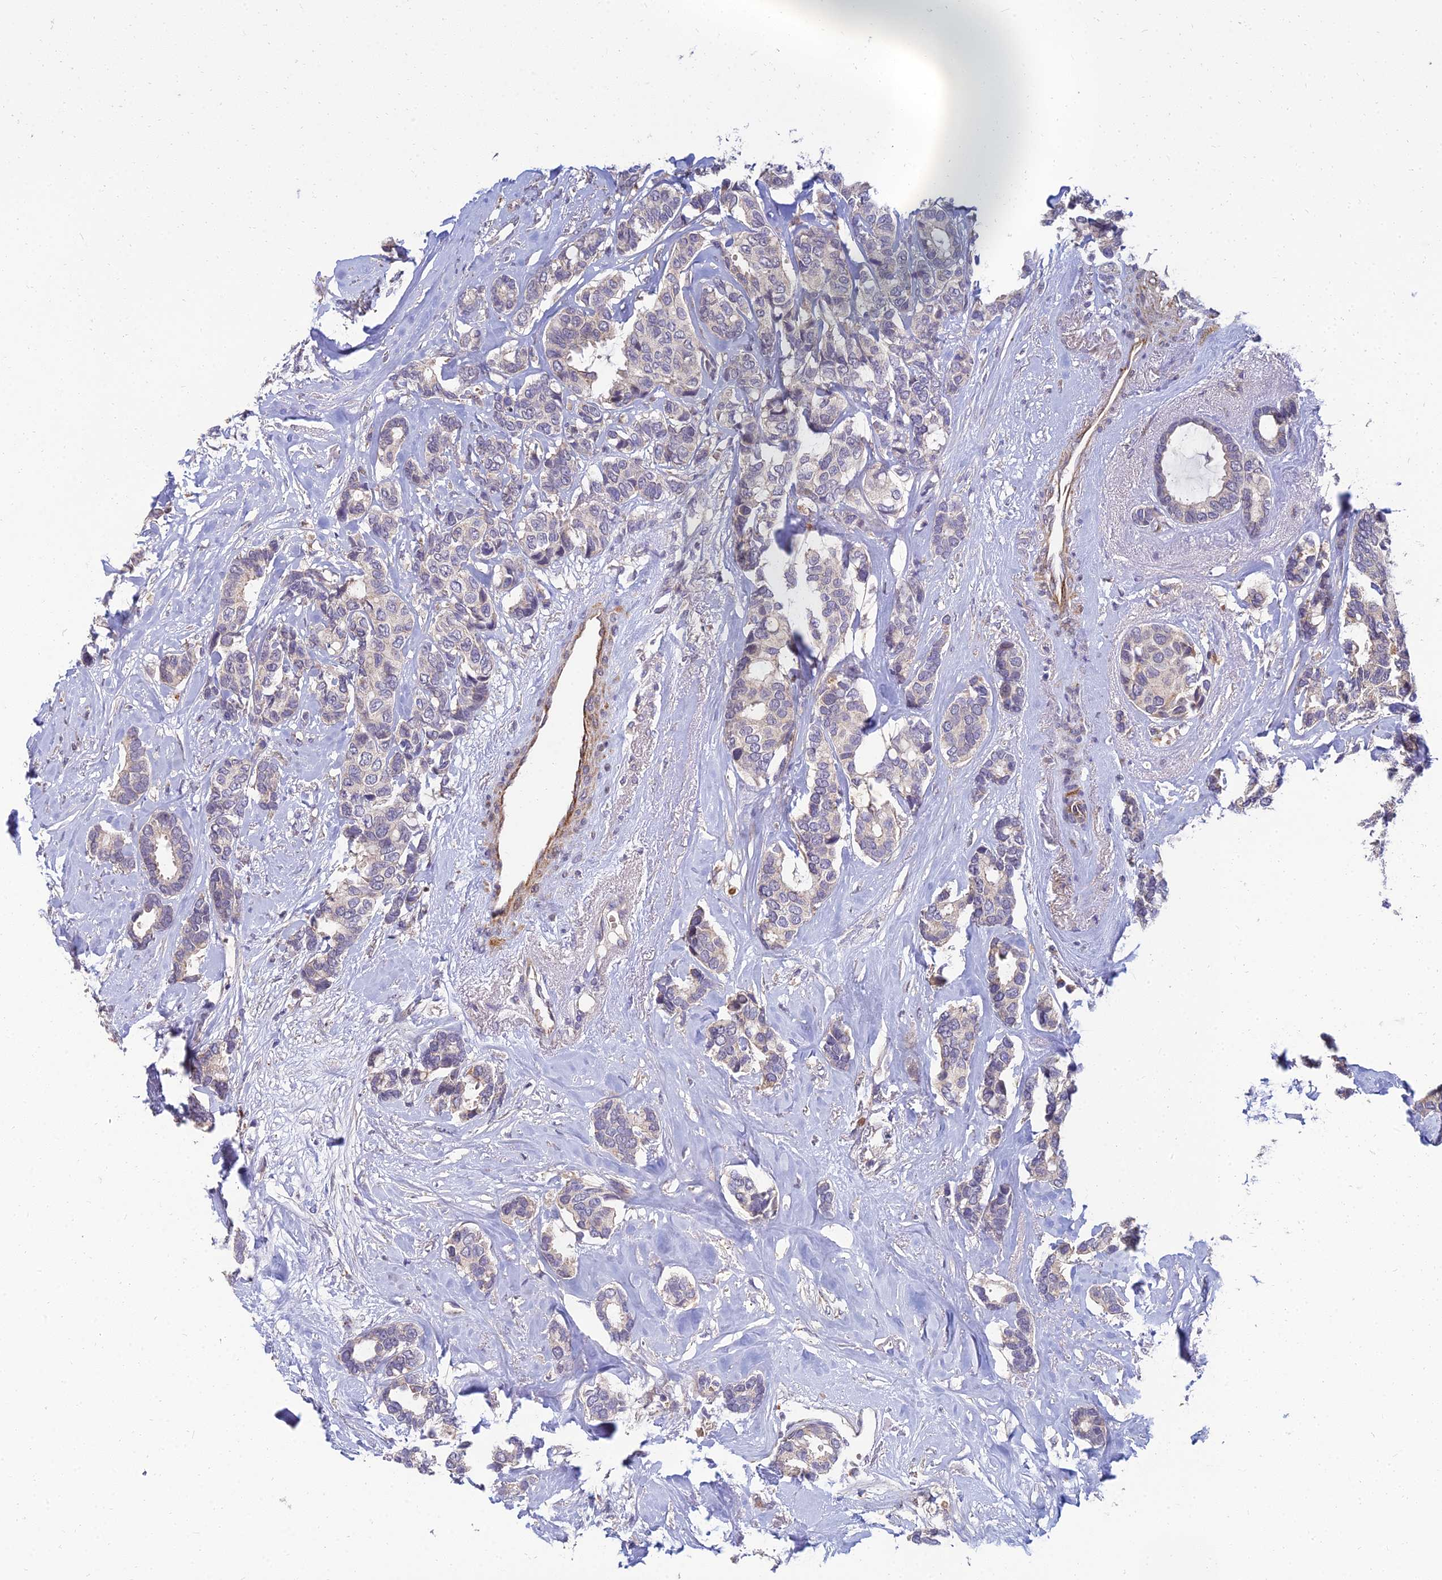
{"staining": {"intensity": "weak", "quantity": "<25%", "location": "cytoplasmic/membranous"}, "tissue": "breast cancer", "cell_type": "Tumor cells", "image_type": "cancer", "snomed": [{"axis": "morphology", "description": "Duct carcinoma"}, {"axis": "topography", "description": "Breast"}], "caption": "Tumor cells show no significant expression in breast cancer.", "gene": "NPY", "patient": {"sex": "female", "age": 87}}